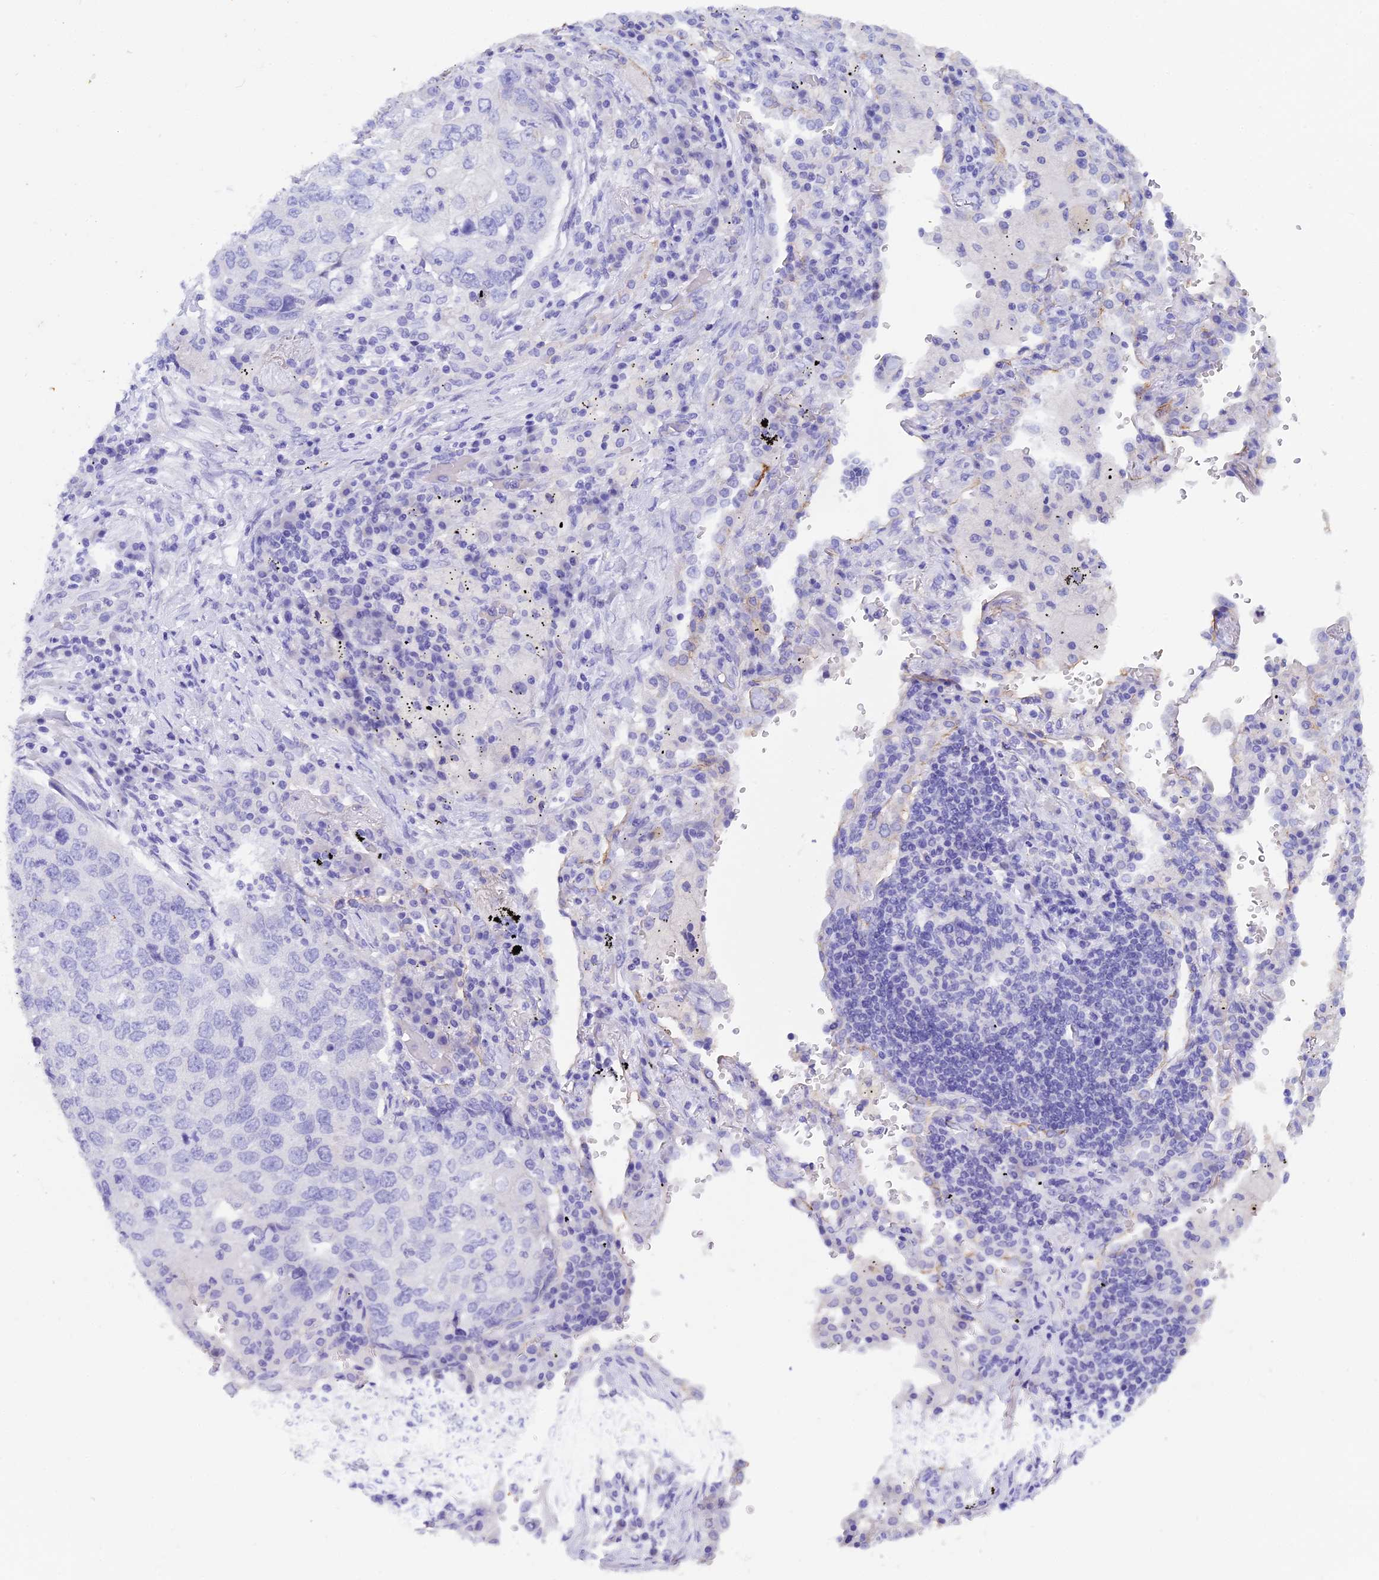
{"staining": {"intensity": "negative", "quantity": "none", "location": "none"}, "tissue": "lung cancer", "cell_type": "Tumor cells", "image_type": "cancer", "snomed": [{"axis": "morphology", "description": "Squamous cell carcinoma, NOS"}, {"axis": "topography", "description": "Lung"}], "caption": "Micrograph shows no protein expression in tumor cells of lung squamous cell carcinoma tissue.", "gene": "REG1A", "patient": {"sex": "female", "age": 63}}